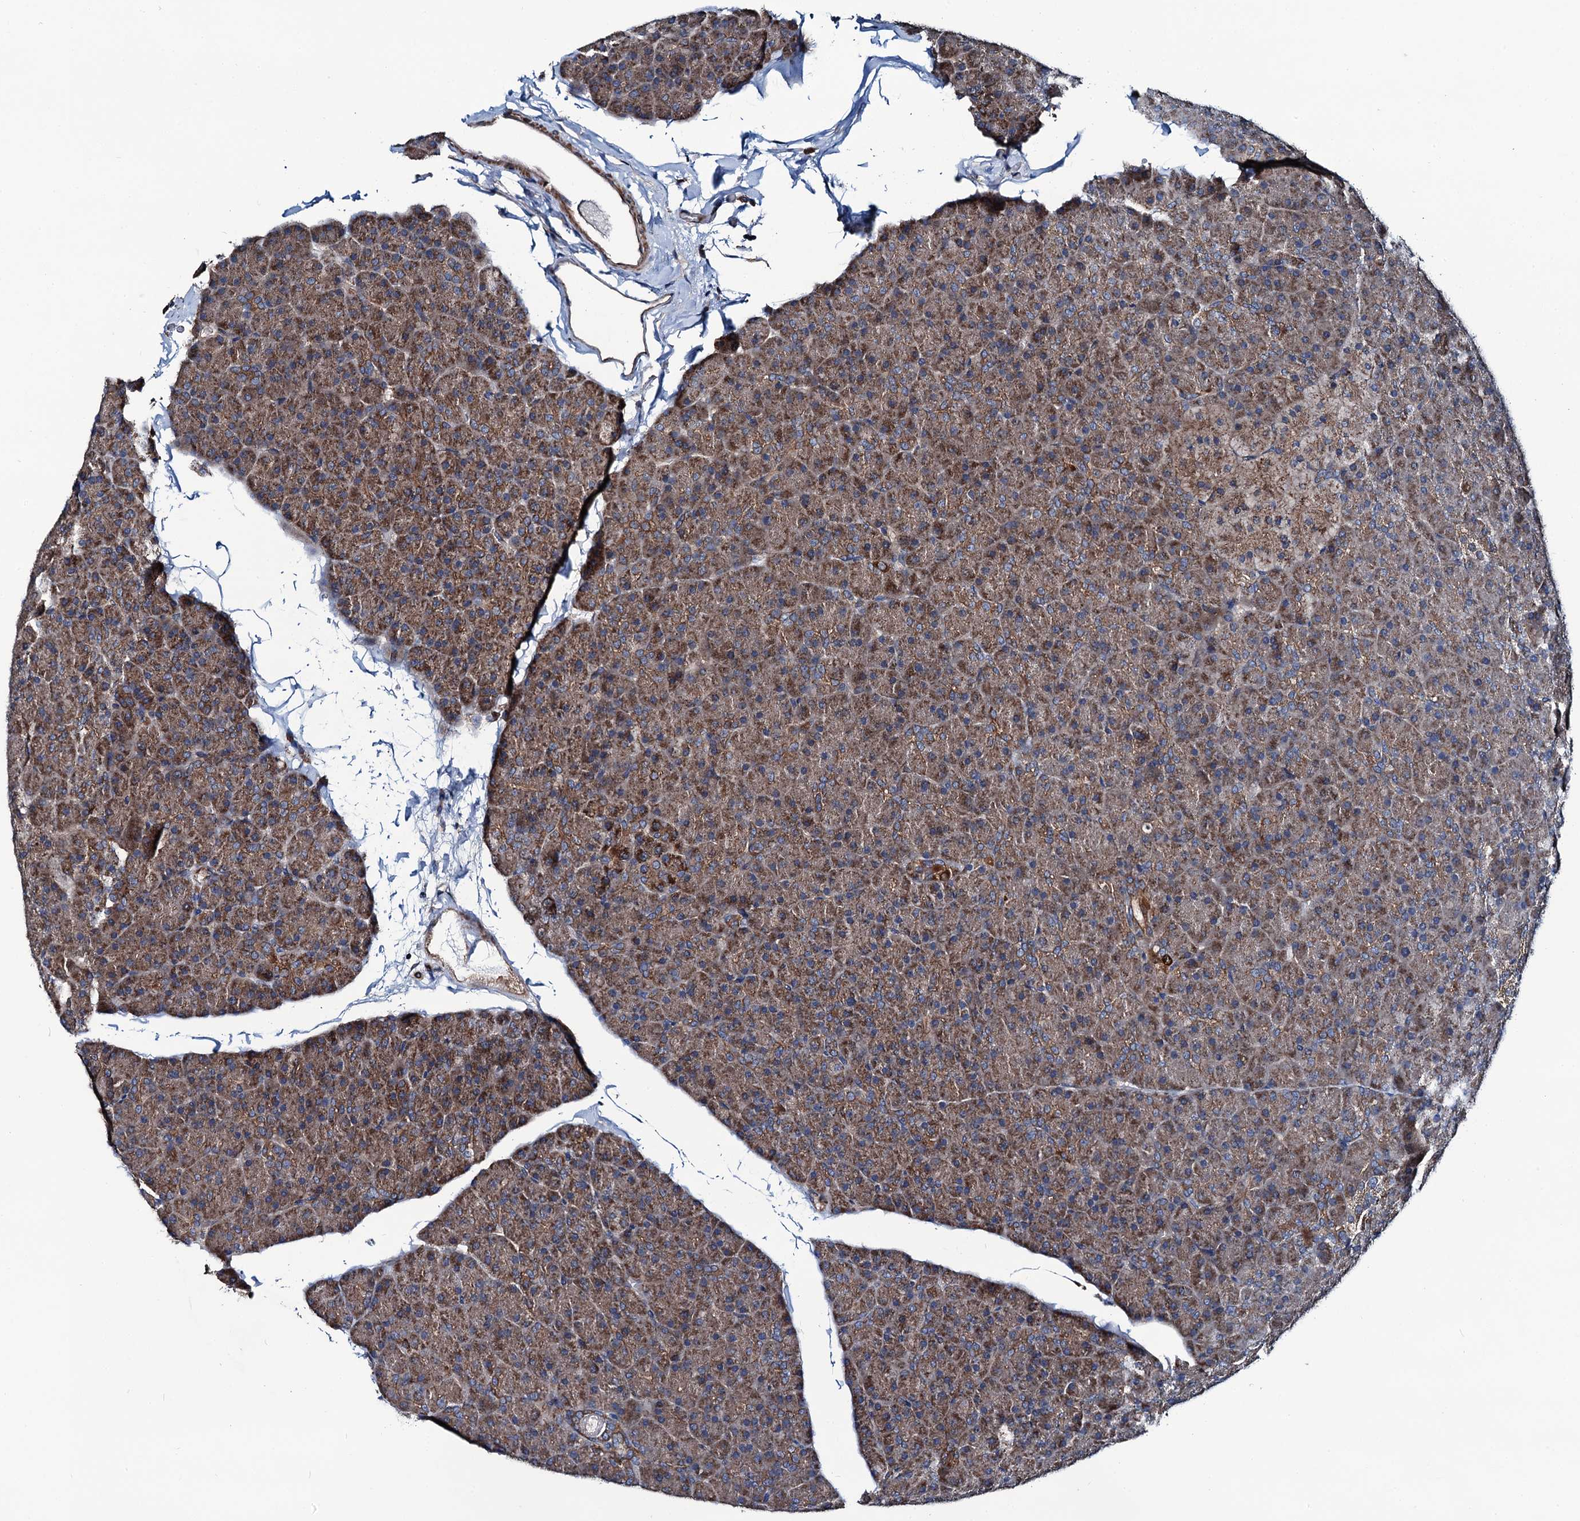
{"staining": {"intensity": "moderate", "quantity": ">75%", "location": "cytoplasmic/membranous"}, "tissue": "pancreas", "cell_type": "Exocrine glandular cells", "image_type": "normal", "snomed": [{"axis": "morphology", "description": "Normal tissue, NOS"}, {"axis": "topography", "description": "Pancreas"}], "caption": "Protein positivity by IHC reveals moderate cytoplasmic/membranous expression in about >75% of exocrine glandular cells in benign pancreas.", "gene": "NEK1", "patient": {"sex": "male", "age": 36}}